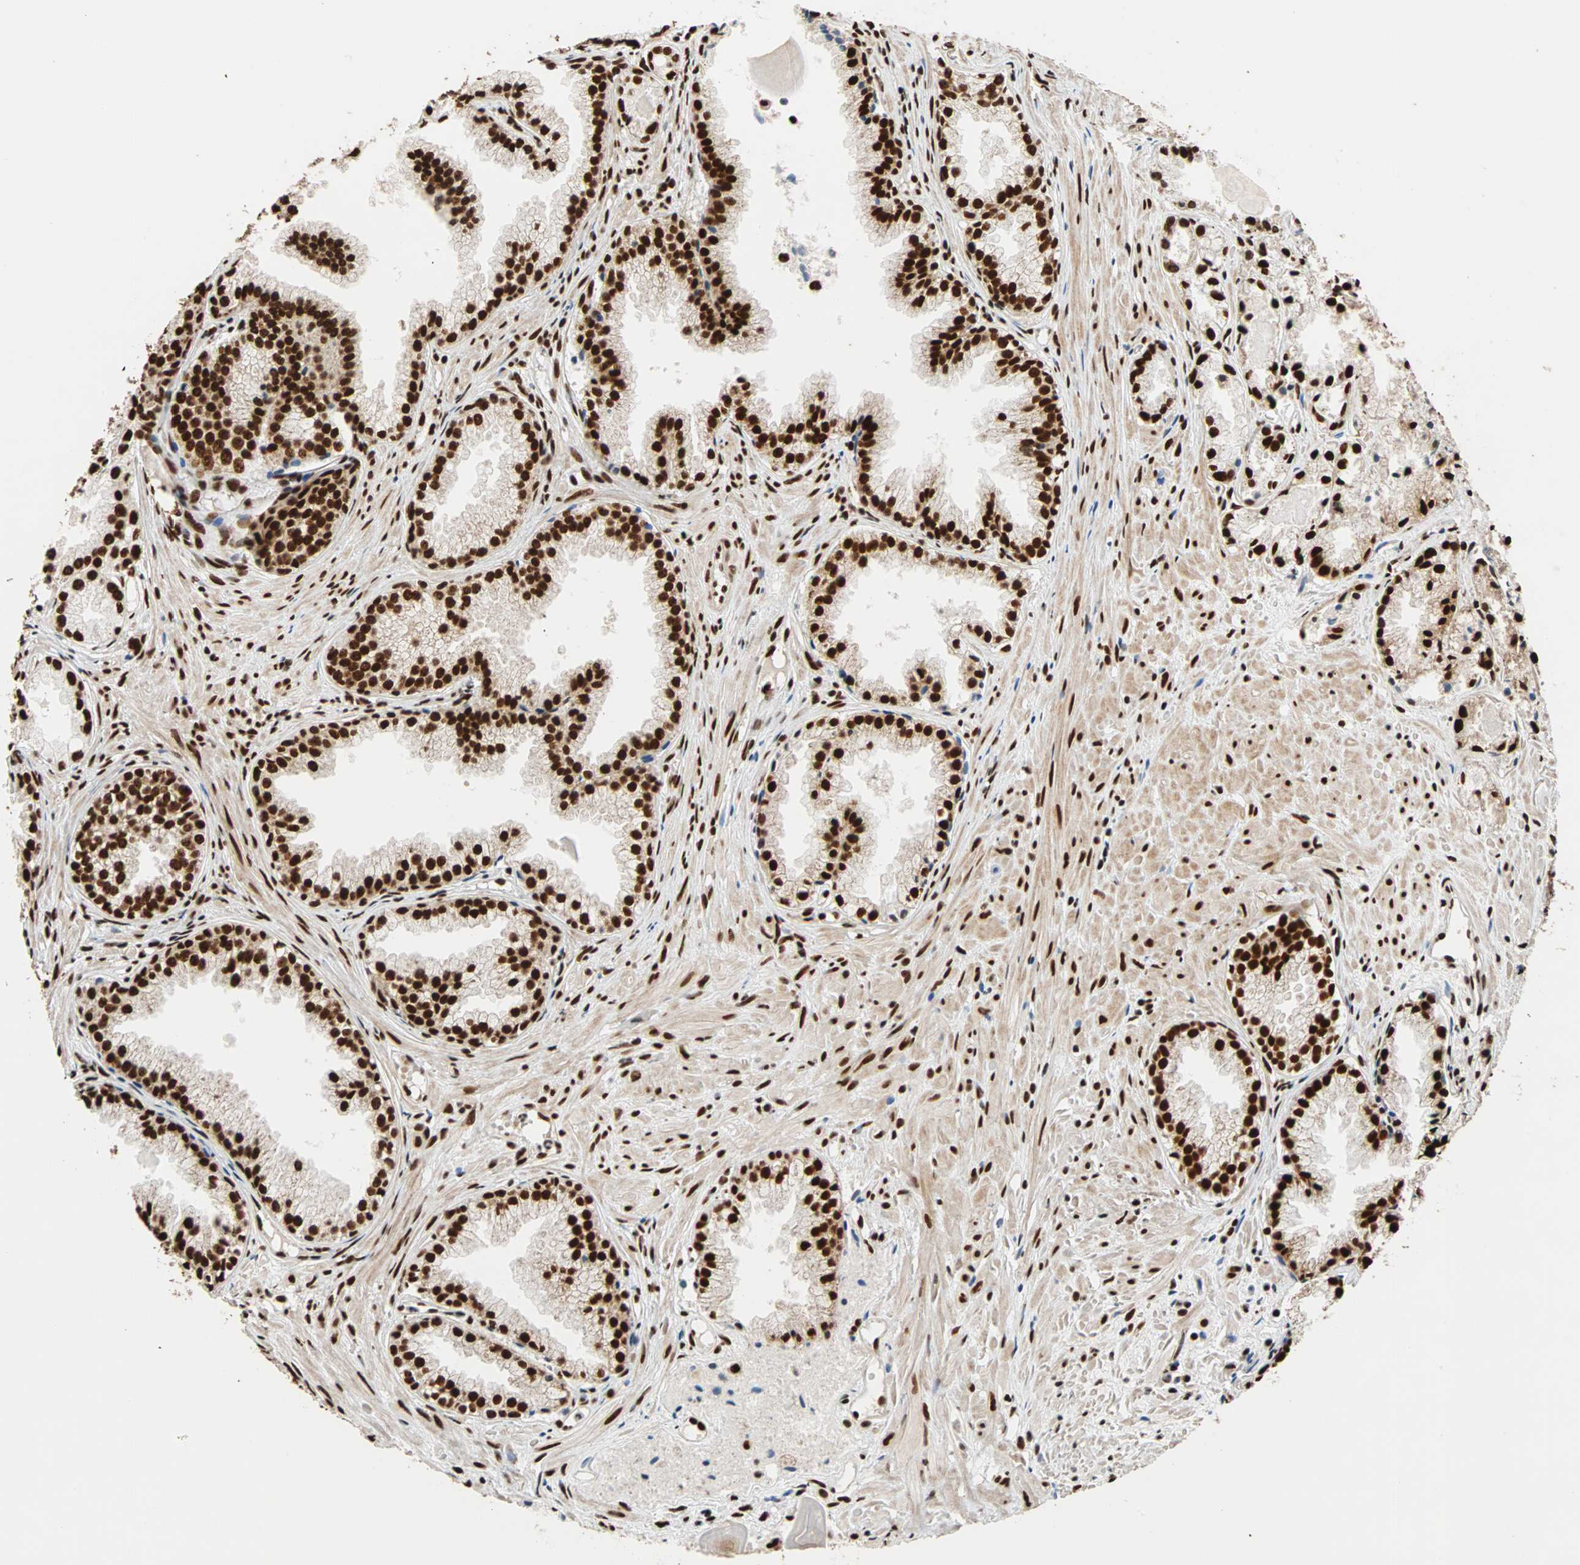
{"staining": {"intensity": "strong", "quantity": ">75%", "location": "nuclear"}, "tissue": "prostate cancer", "cell_type": "Tumor cells", "image_type": "cancer", "snomed": [{"axis": "morphology", "description": "Adenocarcinoma, Low grade"}, {"axis": "topography", "description": "Prostate"}], "caption": "Protein expression analysis of human low-grade adenocarcinoma (prostate) reveals strong nuclear positivity in about >75% of tumor cells.", "gene": "ILF2", "patient": {"sex": "male", "age": 72}}